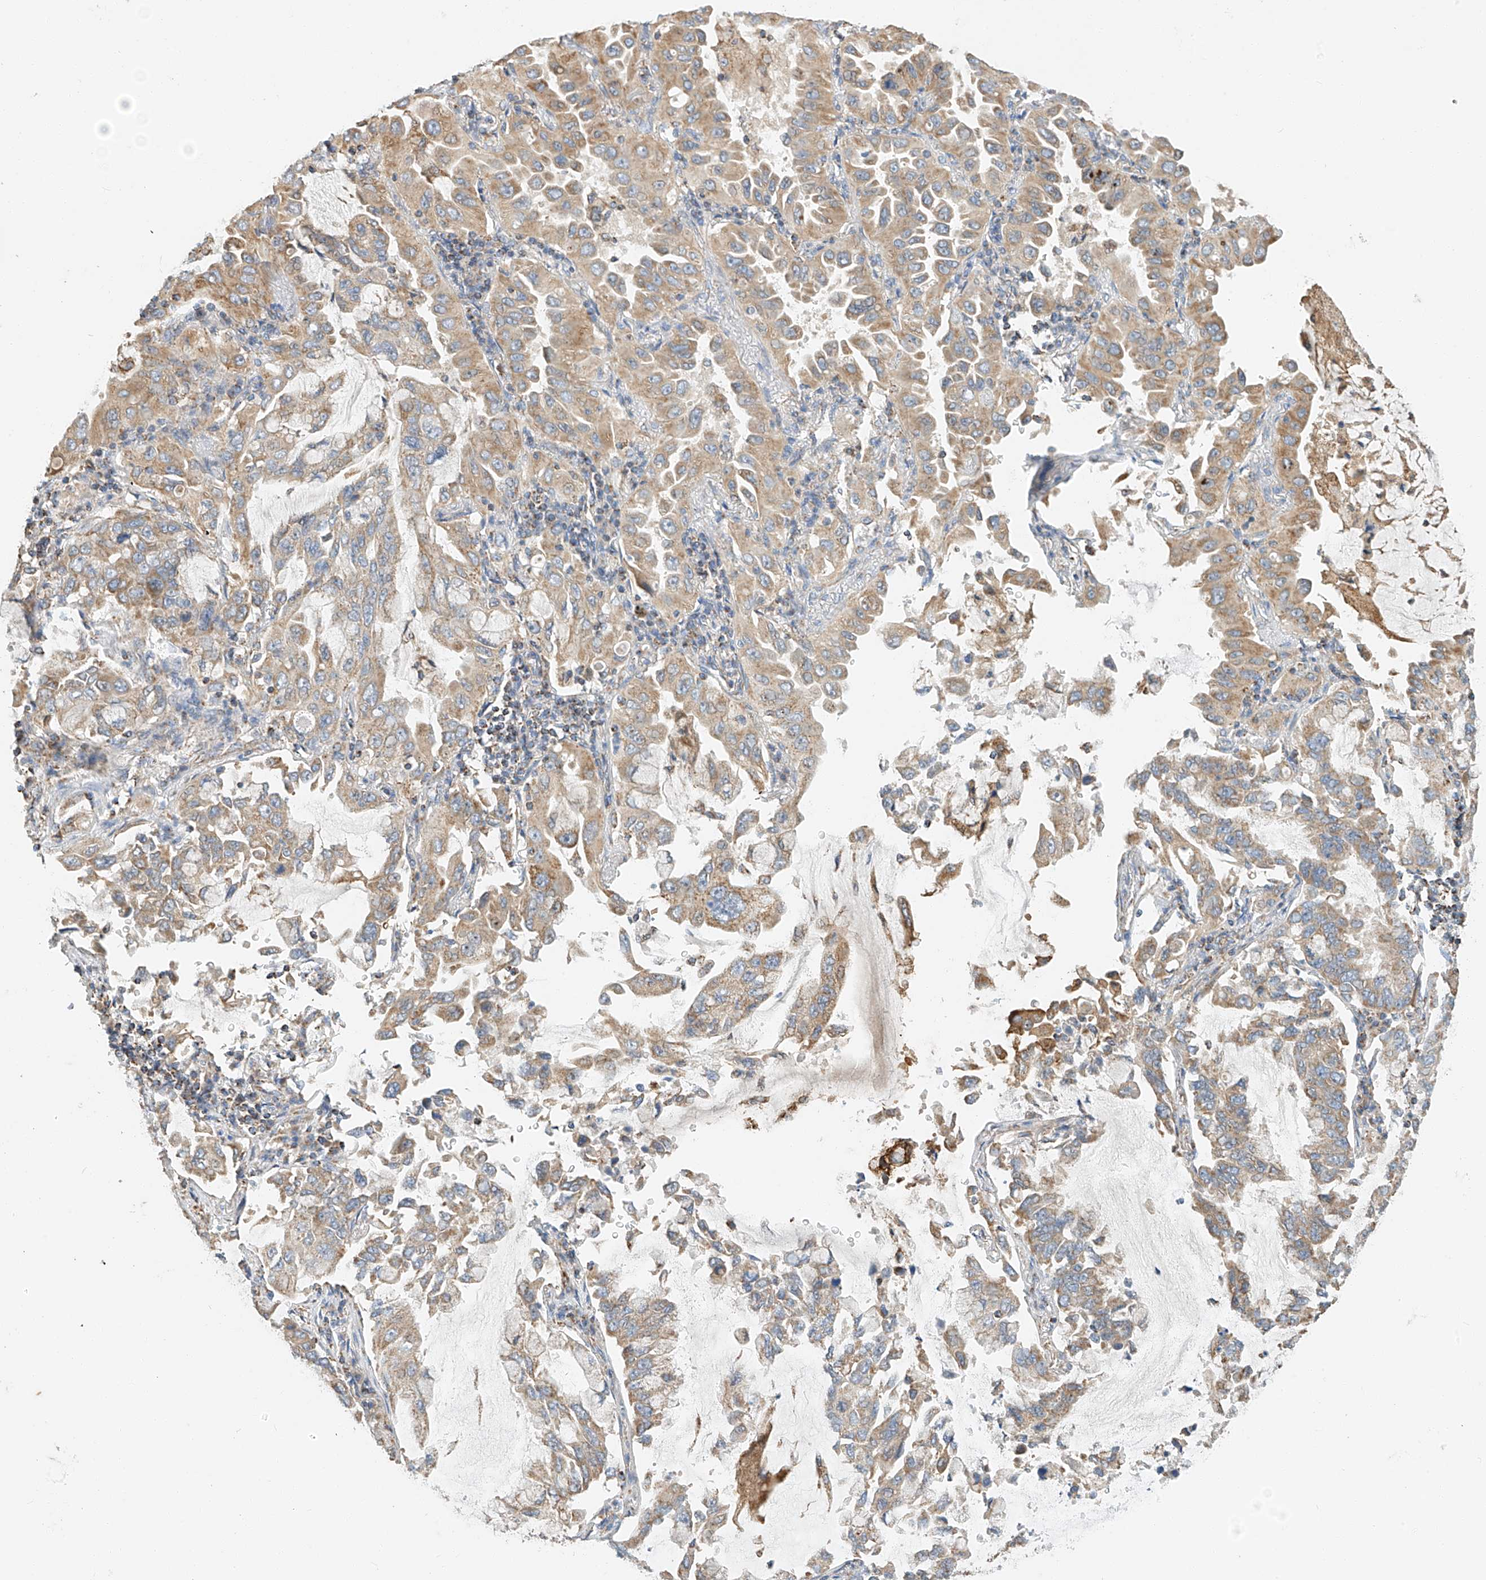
{"staining": {"intensity": "moderate", "quantity": "<25%", "location": "cytoplasmic/membranous"}, "tissue": "lung cancer", "cell_type": "Tumor cells", "image_type": "cancer", "snomed": [{"axis": "morphology", "description": "Adenocarcinoma, NOS"}, {"axis": "topography", "description": "Lung"}], "caption": "DAB immunohistochemical staining of adenocarcinoma (lung) demonstrates moderate cytoplasmic/membranous protein expression in approximately <25% of tumor cells.", "gene": "YIPF7", "patient": {"sex": "male", "age": 64}}